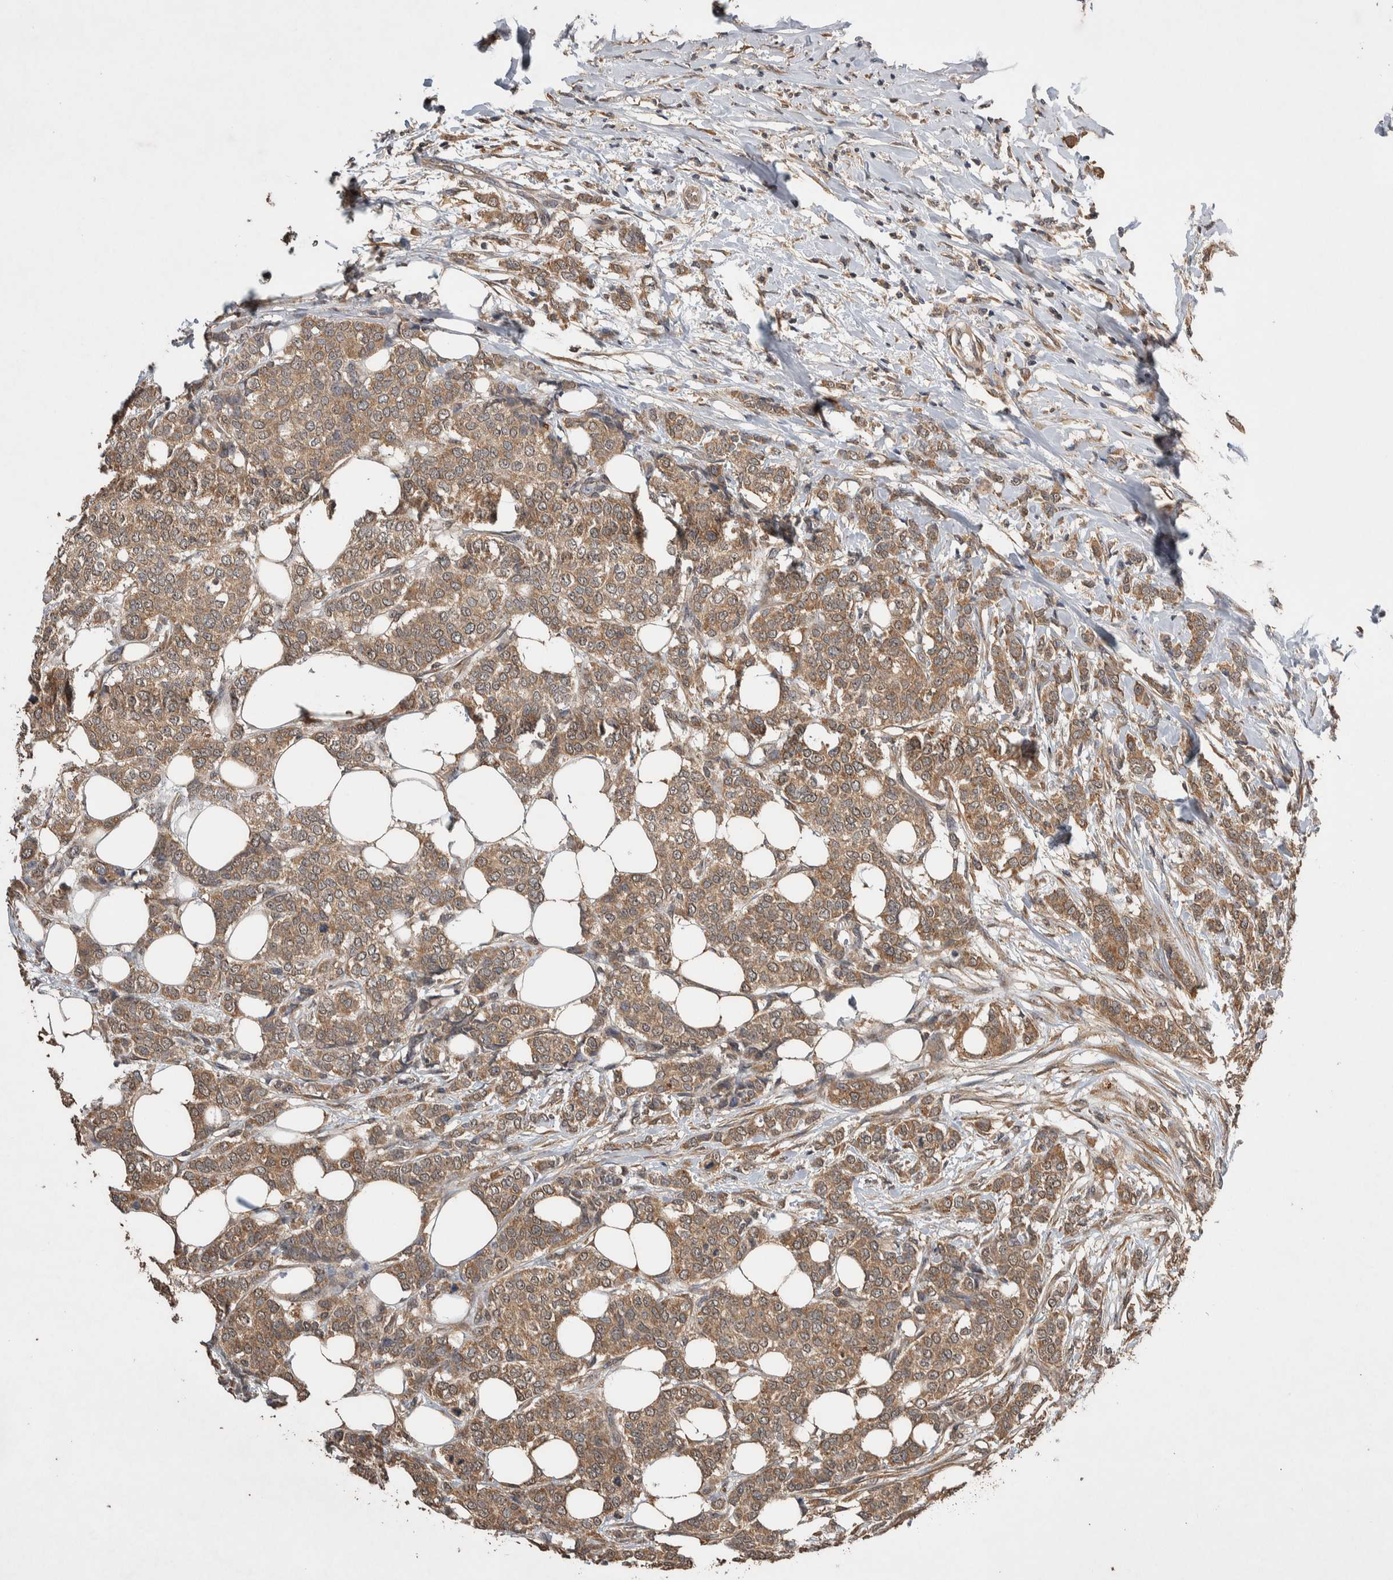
{"staining": {"intensity": "moderate", "quantity": ">75%", "location": "cytoplasmic/membranous"}, "tissue": "breast cancer", "cell_type": "Tumor cells", "image_type": "cancer", "snomed": [{"axis": "morphology", "description": "Lobular carcinoma"}, {"axis": "topography", "description": "Skin"}, {"axis": "topography", "description": "Breast"}], "caption": "Lobular carcinoma (breast) stained for a protein (brown) shows moderate cytoplasmic/membranous positive staining in about >75% of tumor cells.", "gene": "DVL2", "patient": {"sex": "female", "age": 46}}